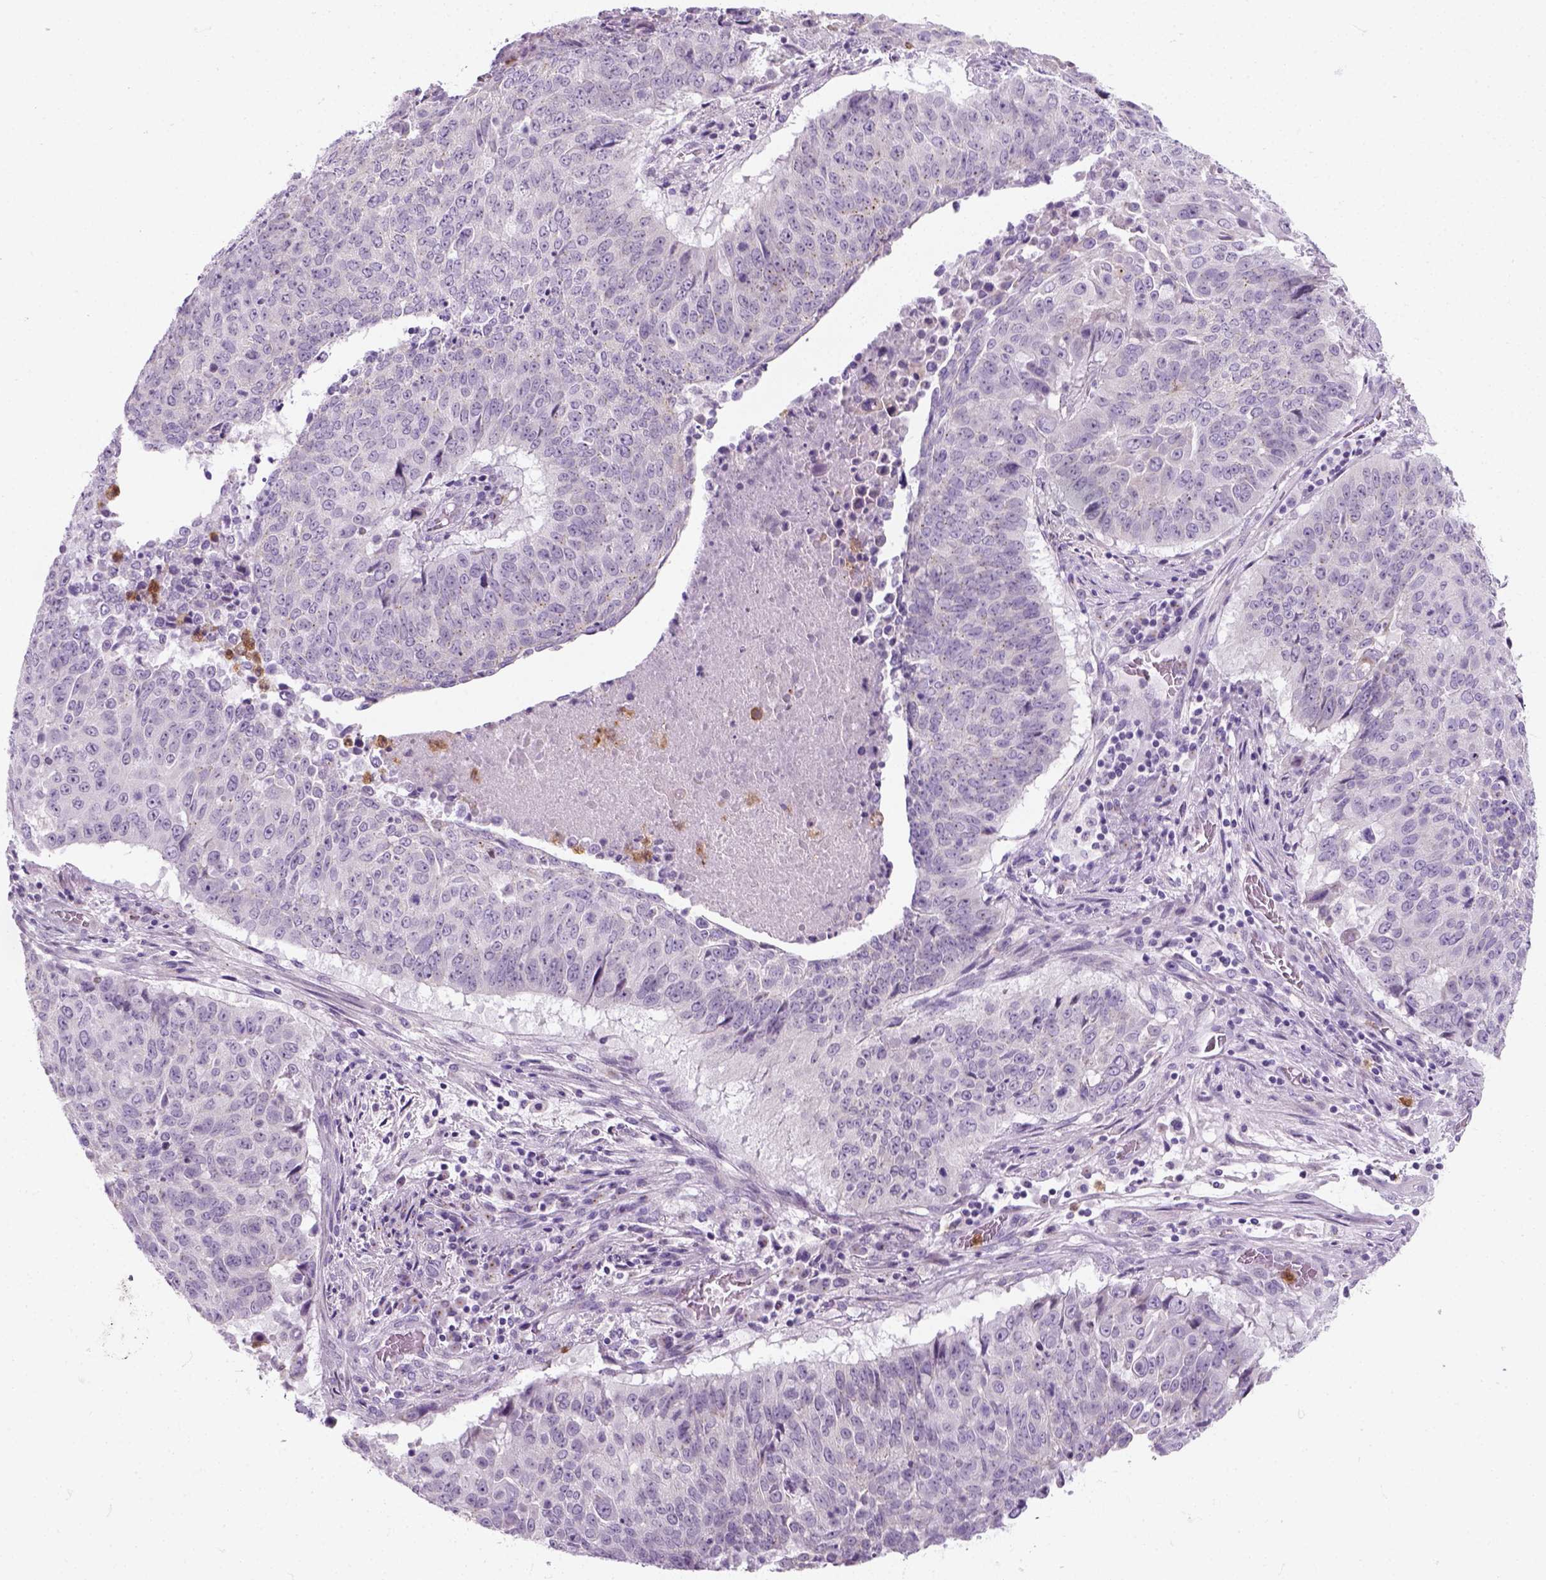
{"staining": {"intensity": "negative", "quantity": "none", "location": "none"}, "tissue": "lung cancer", "cell_type": "Tumor cells", "image_type": "cancer", "snomed": [{"axis": "morphology", "description": "Normal tissue, NOS"}, {"axis": "morphology", "description": "Squamous cell carcinoma, NOS"}, {"axis": "topography", "description": "Bronchus"}, {"axis": "topography", "description": "Lung"}], "caption": "Histopathology image shows no significant protein staining in tumor cells of squamous cell carcinoma (lung).", "gene": "IL4", "patient": {"sex": "male", "age": 64}}